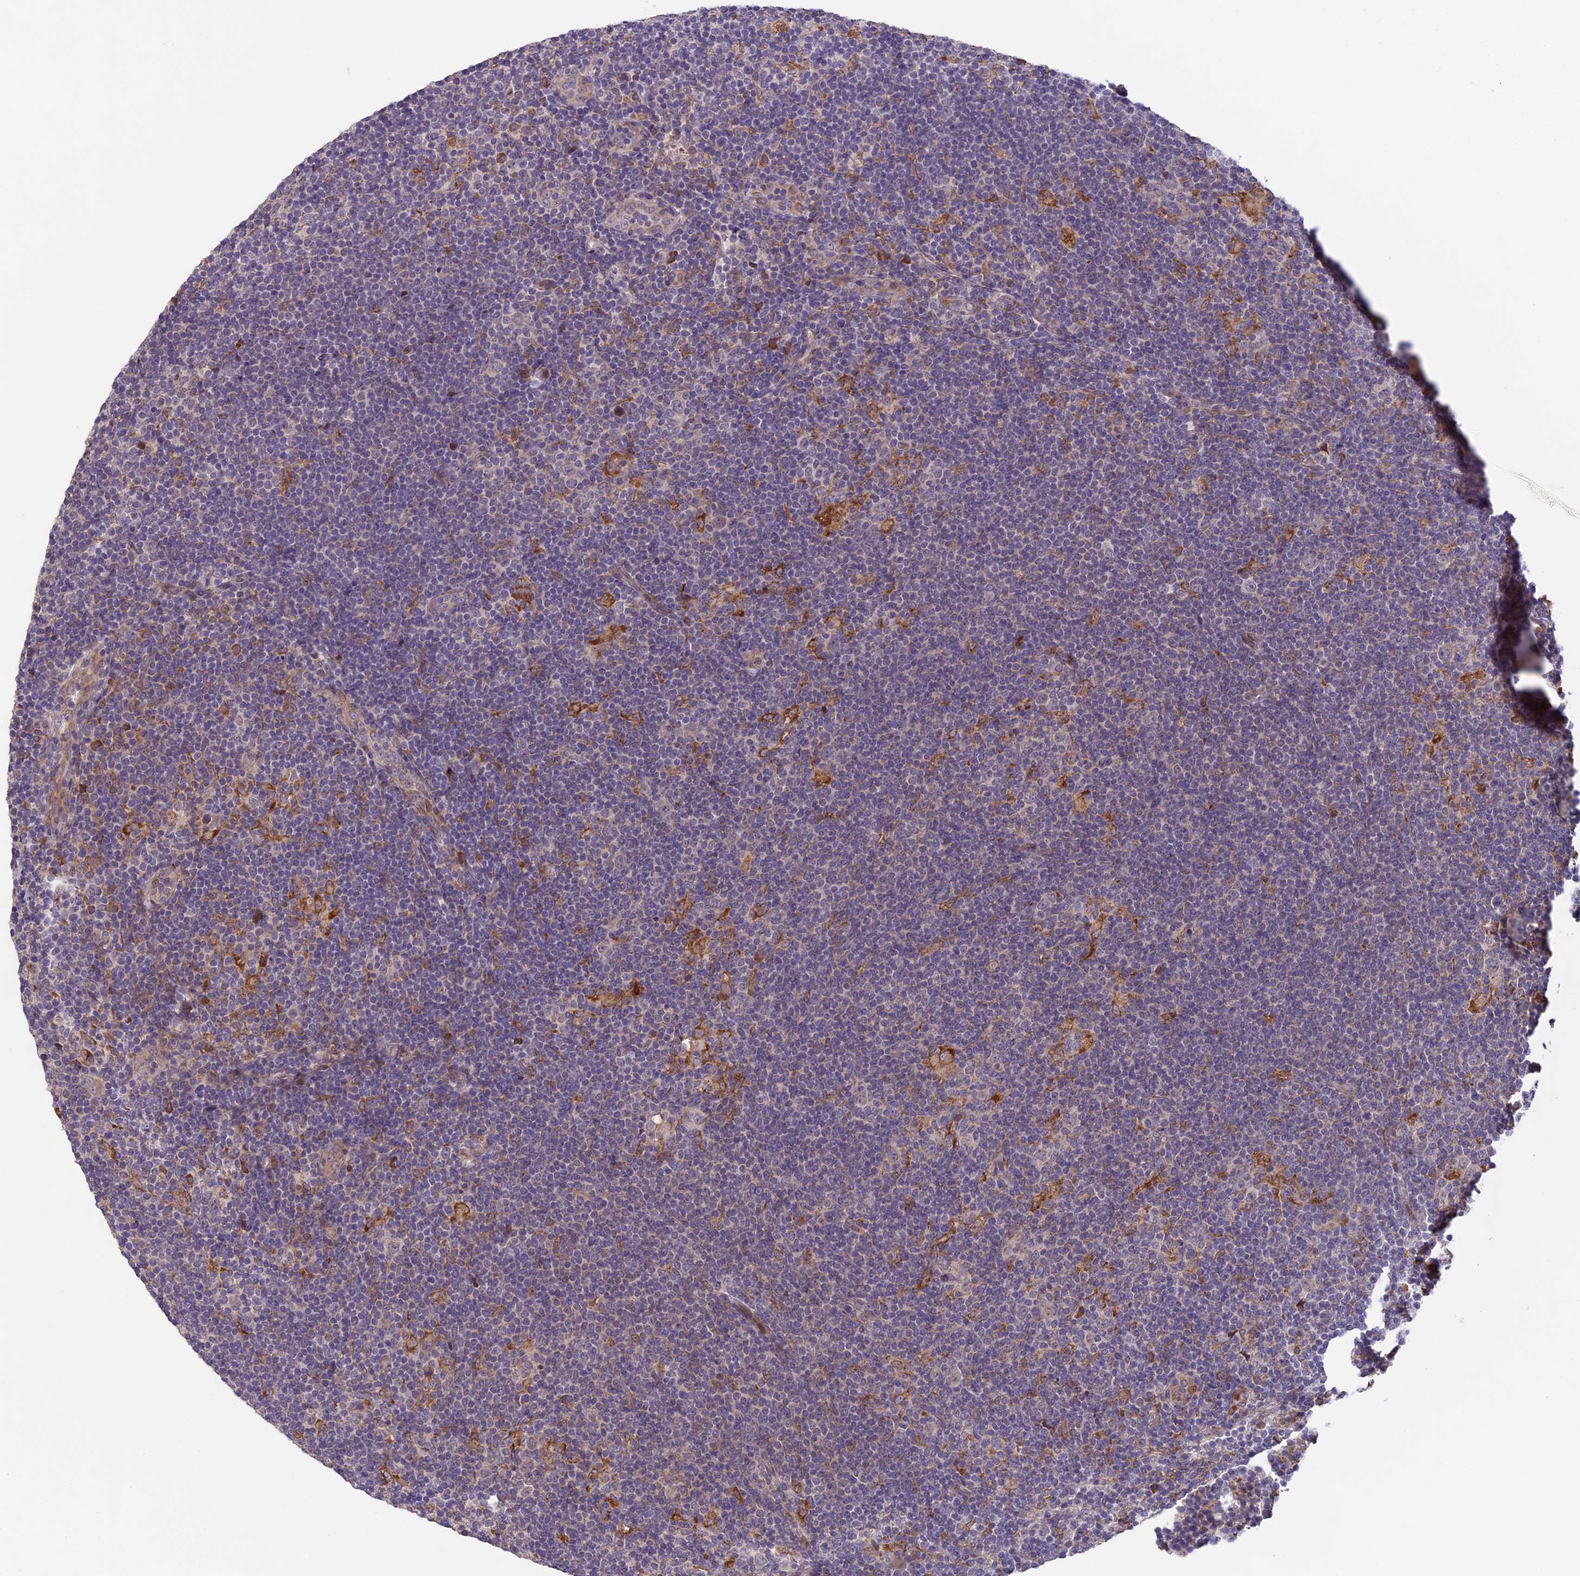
{"staining": {"intensity": "weak", "quantity": "<25%", "location": "cytoplasmic/membranous"}, "tissue": "lymphoma", "cell_type": "Tumor cells", "image_type": "cancer", "snomed": [{"axis": "morphology", "description": "Hodgkin's disease, NOS"}, {"axis": "topography", "description": "Lymph node"}], "caption": "Immunohistochemistry of lymphoma reveals no staining in tumor cells.", "gene": "DMRTA2", "patient": {"sex": "female", "age": 57}}